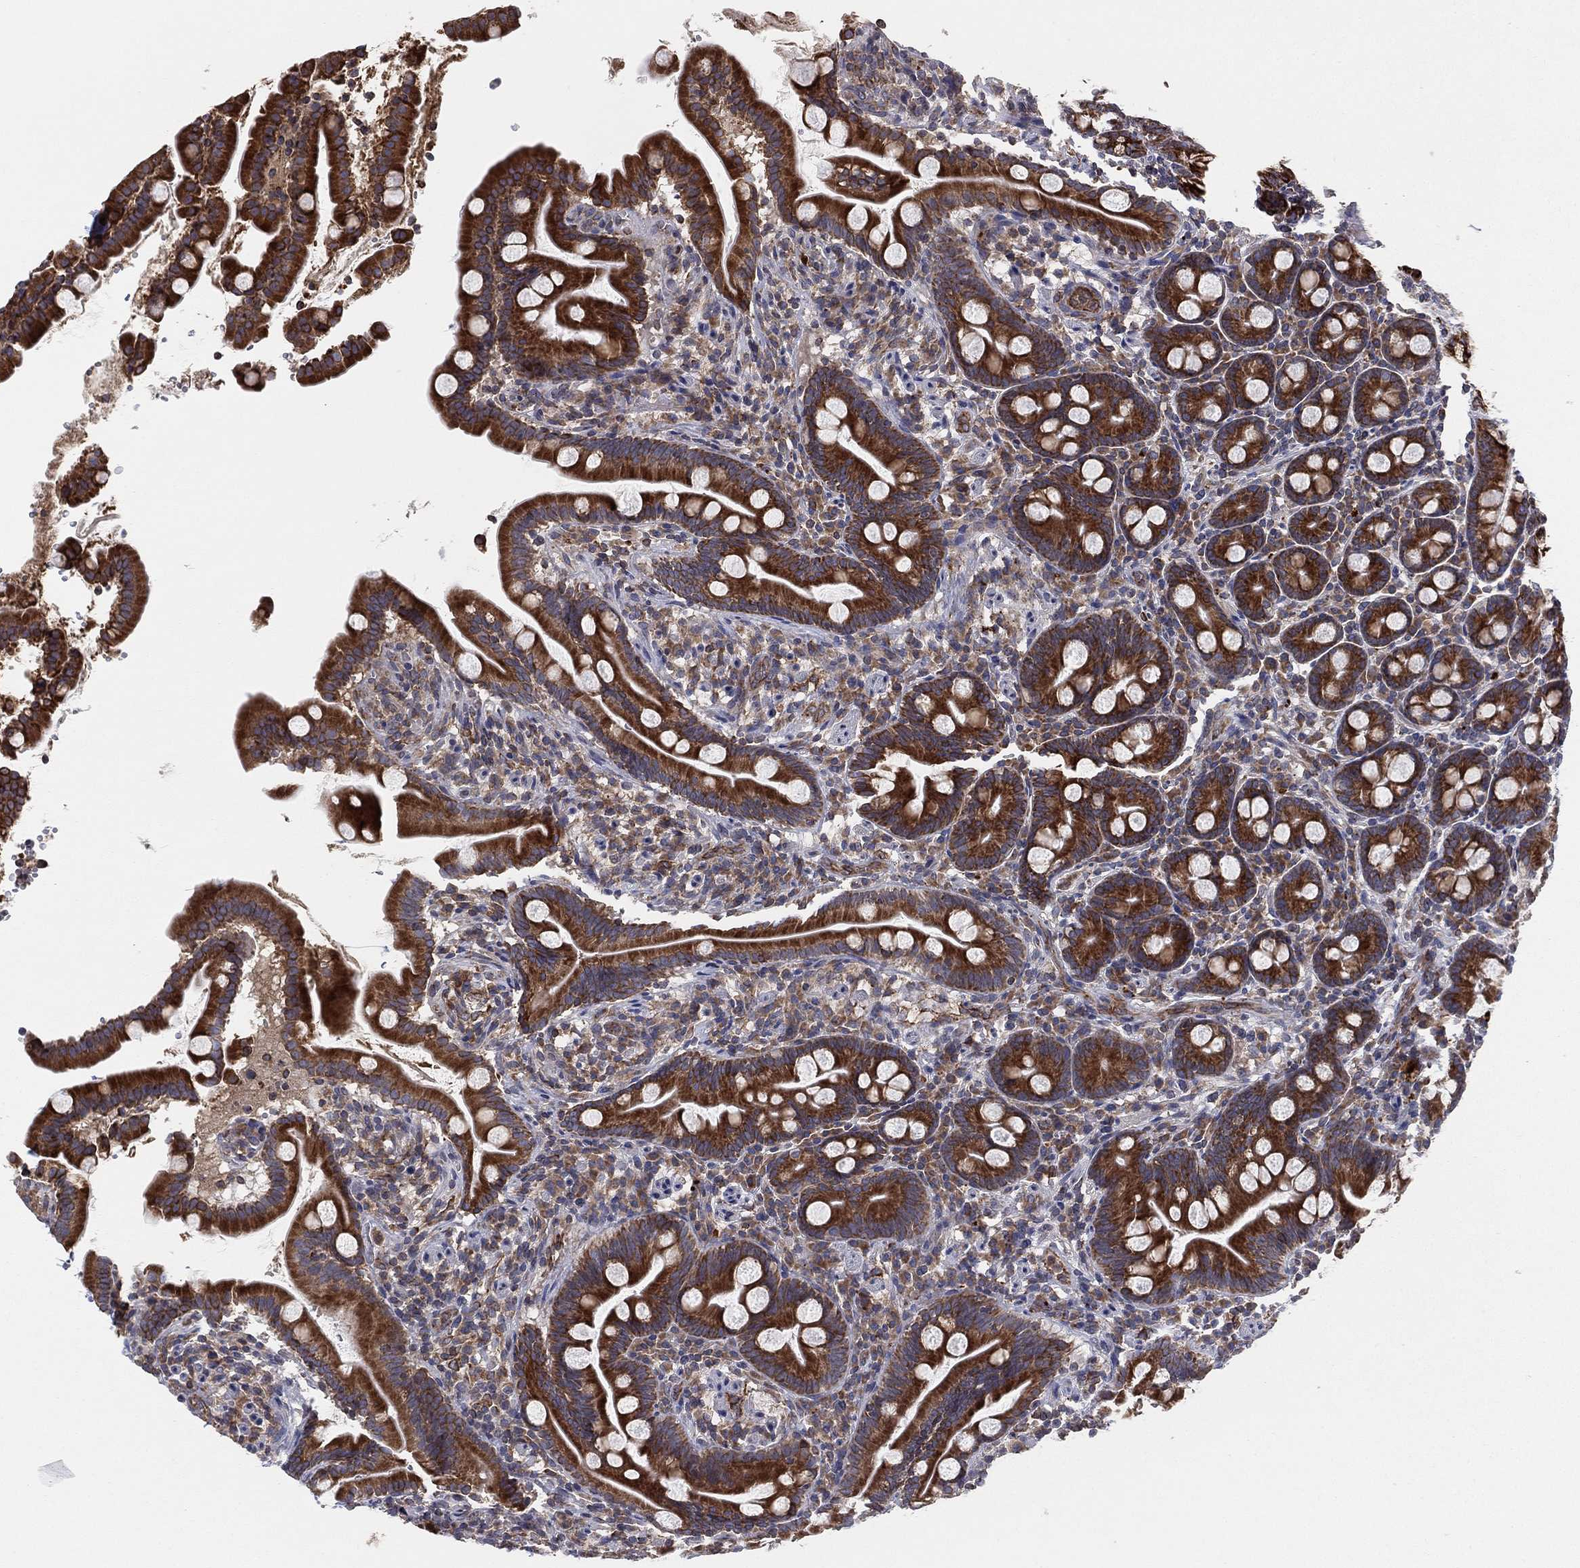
{"staining": {"intensity": "strong", "quantity": ">75%", "location": "cytoplasmic/membranous"}, "tissue": "small intestine", "cell_type": "Glandular cells", "image_type": "normal", "snomed": [{"axis": "morphology", "description": "Normal tissue, NOS"}, {"axis": "topography", "description": "Small intestine"}], "caption": "Immunohistochemistry (IHC) (DAB) staining of normal small intestine exhibits strong cytoplasmic/membranous protein expression in about >75% of glandular cells. (DAB IHC with brightfield microscopy, high magnification).", "gene": "CYB5B", "patient": {"sex": "female", "age": 44}}